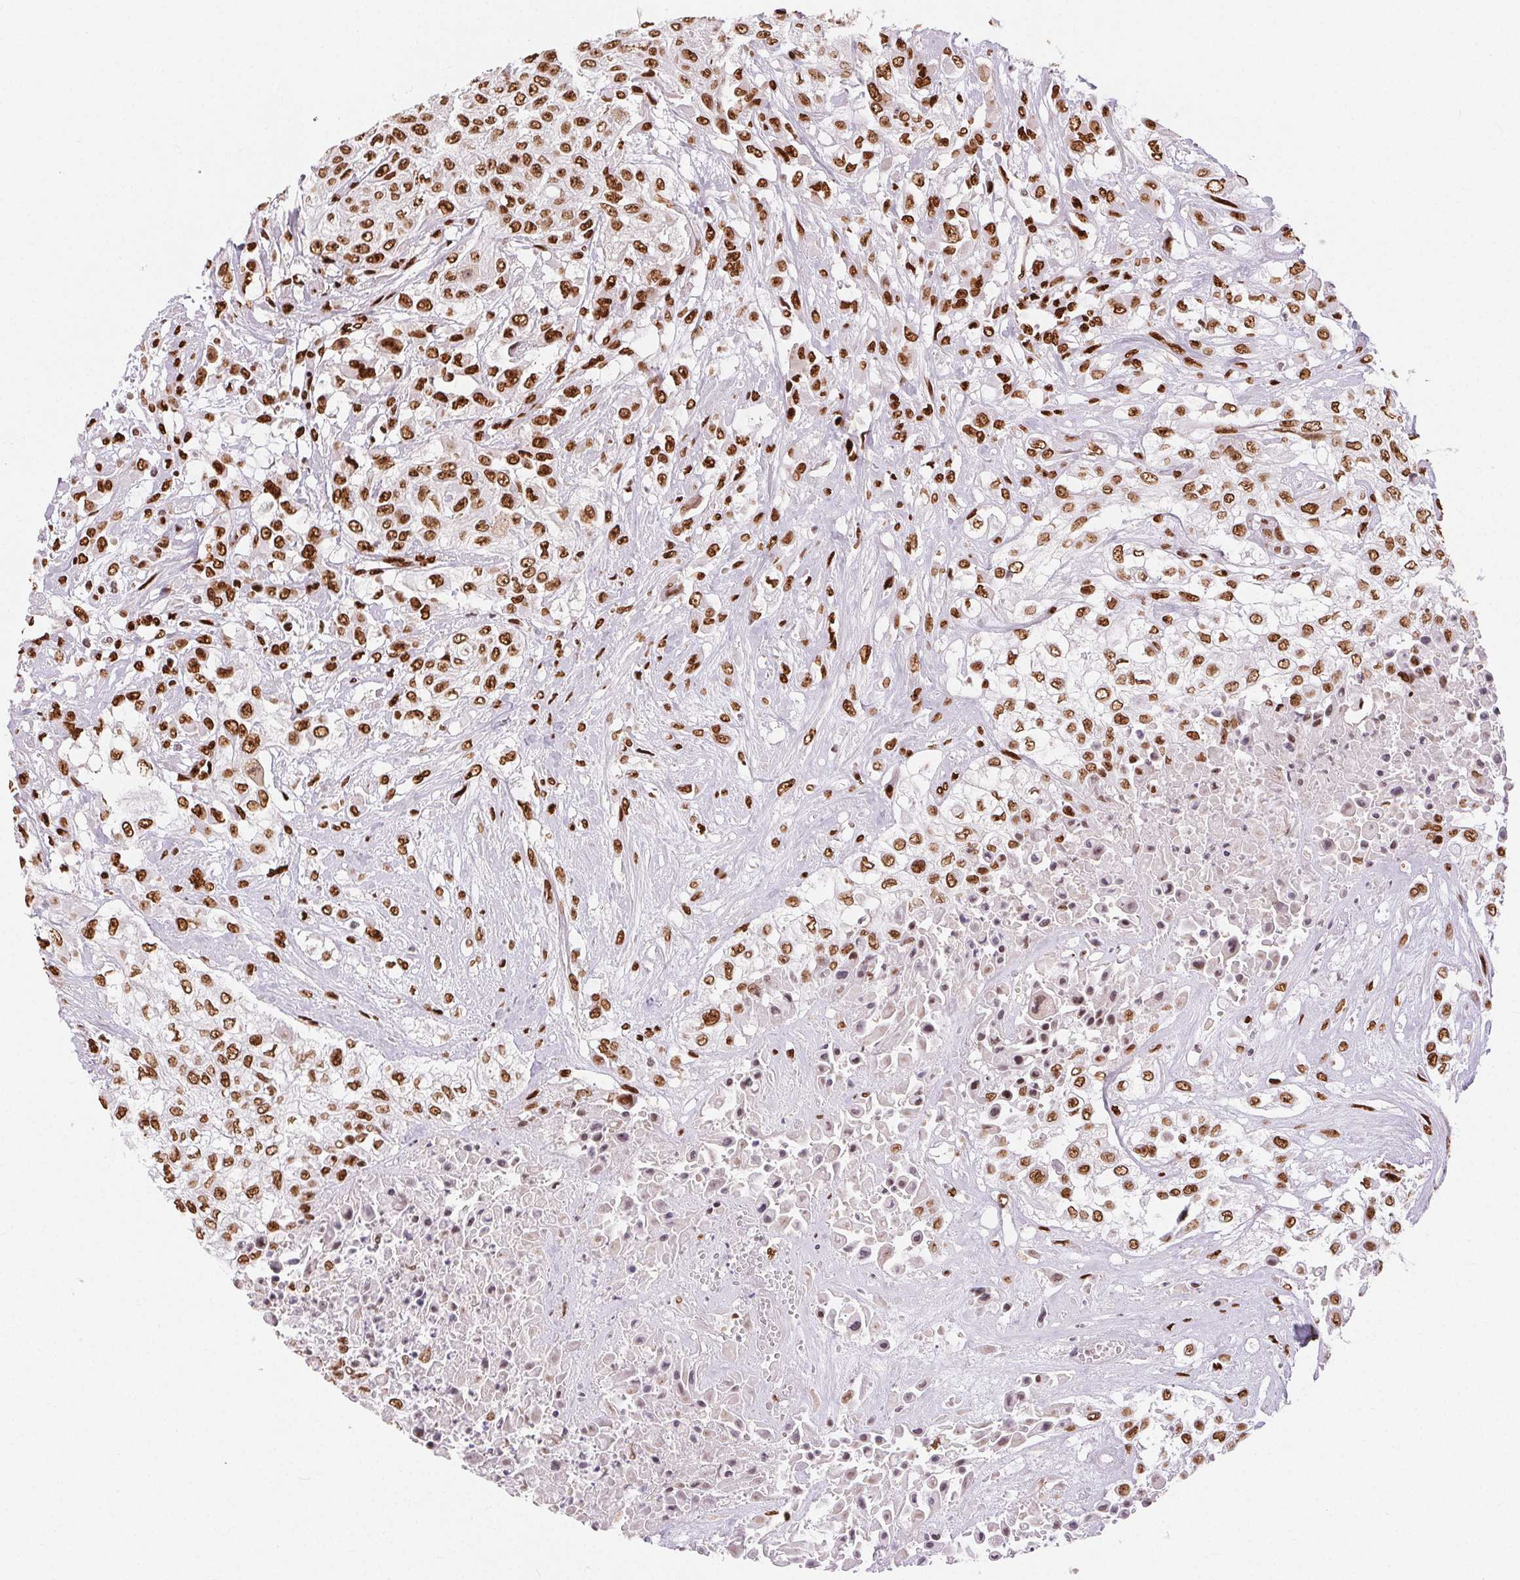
{"staining": {"intensity": "moderate", "quantity": ">75%", "location": "nuclear"}, "tissue": "urothelial cancer", "cell_type": "Tumor cells", "image_type": "cancer", "snomed": [{"axis": "morphology", "description": "Urothelial carcinoma, High grade"}, {"axis": "topography", "description": "Urinary bladder"}], "caption": "Immunohistochemistry (IHC) histopathology image of urothelial cancer stained for a protein (brown), which displays medium levels of moderate nuclear staining in approximately >75% of tumor cells.", "gene": "ZNF80", "patient": {"sex": "male", "age": 57}}